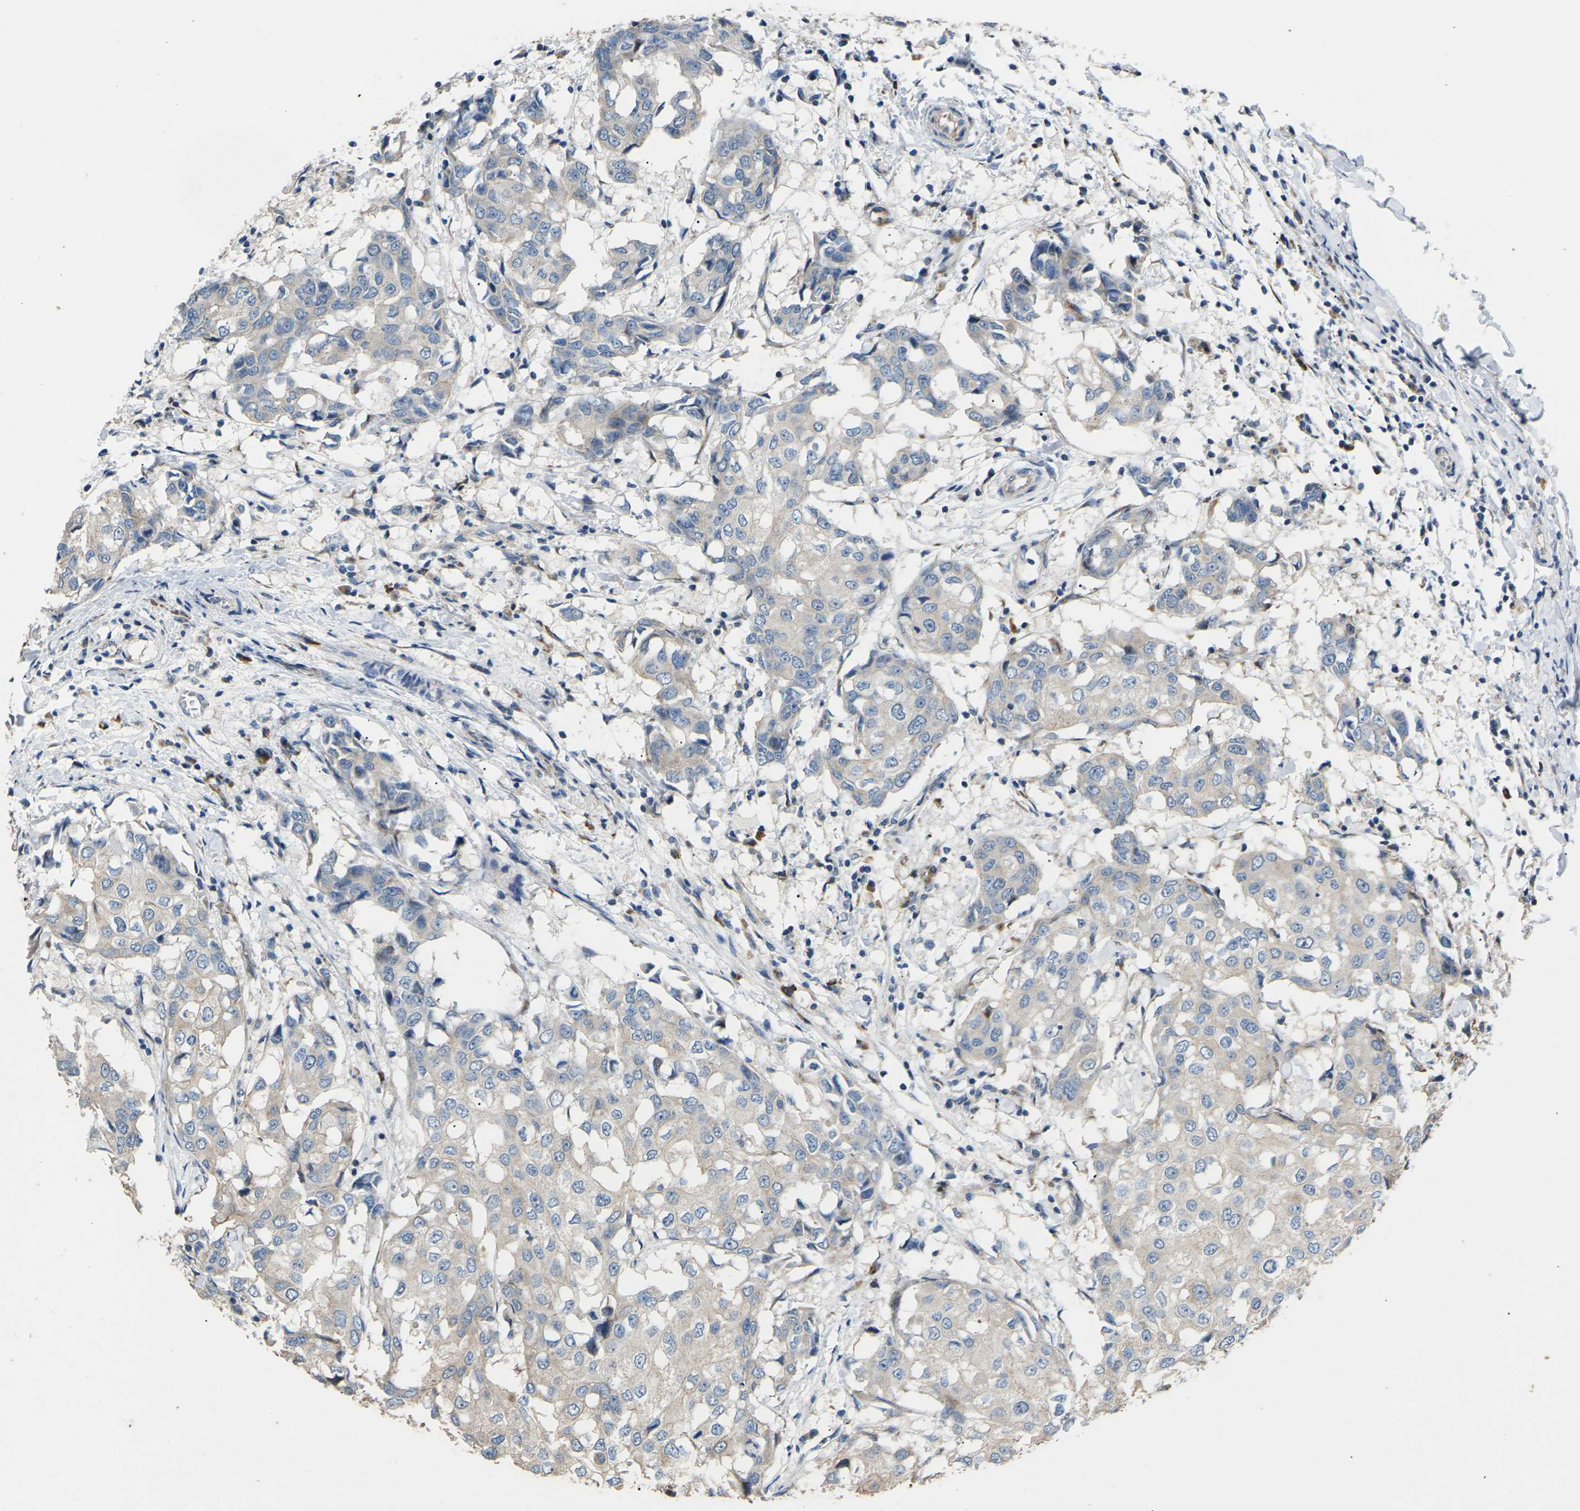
{"staining": {"intensity": "negative", "quantity": "none", "location": "none"}, "tissue": "breast cancer", "cell_type": "Tumor cells", "image_type": "cancer", "snomed": [{"axis": "morphology", "description": "Duct carcinoma"}, {"axis": "topography", "description": "Breast"}], "caption": "Breast cancer stained for a protein using IHC exhibits no staining tumor cells.", "gene": "KLHDC8B", "patient": {"sex": "female", "age": 27}}